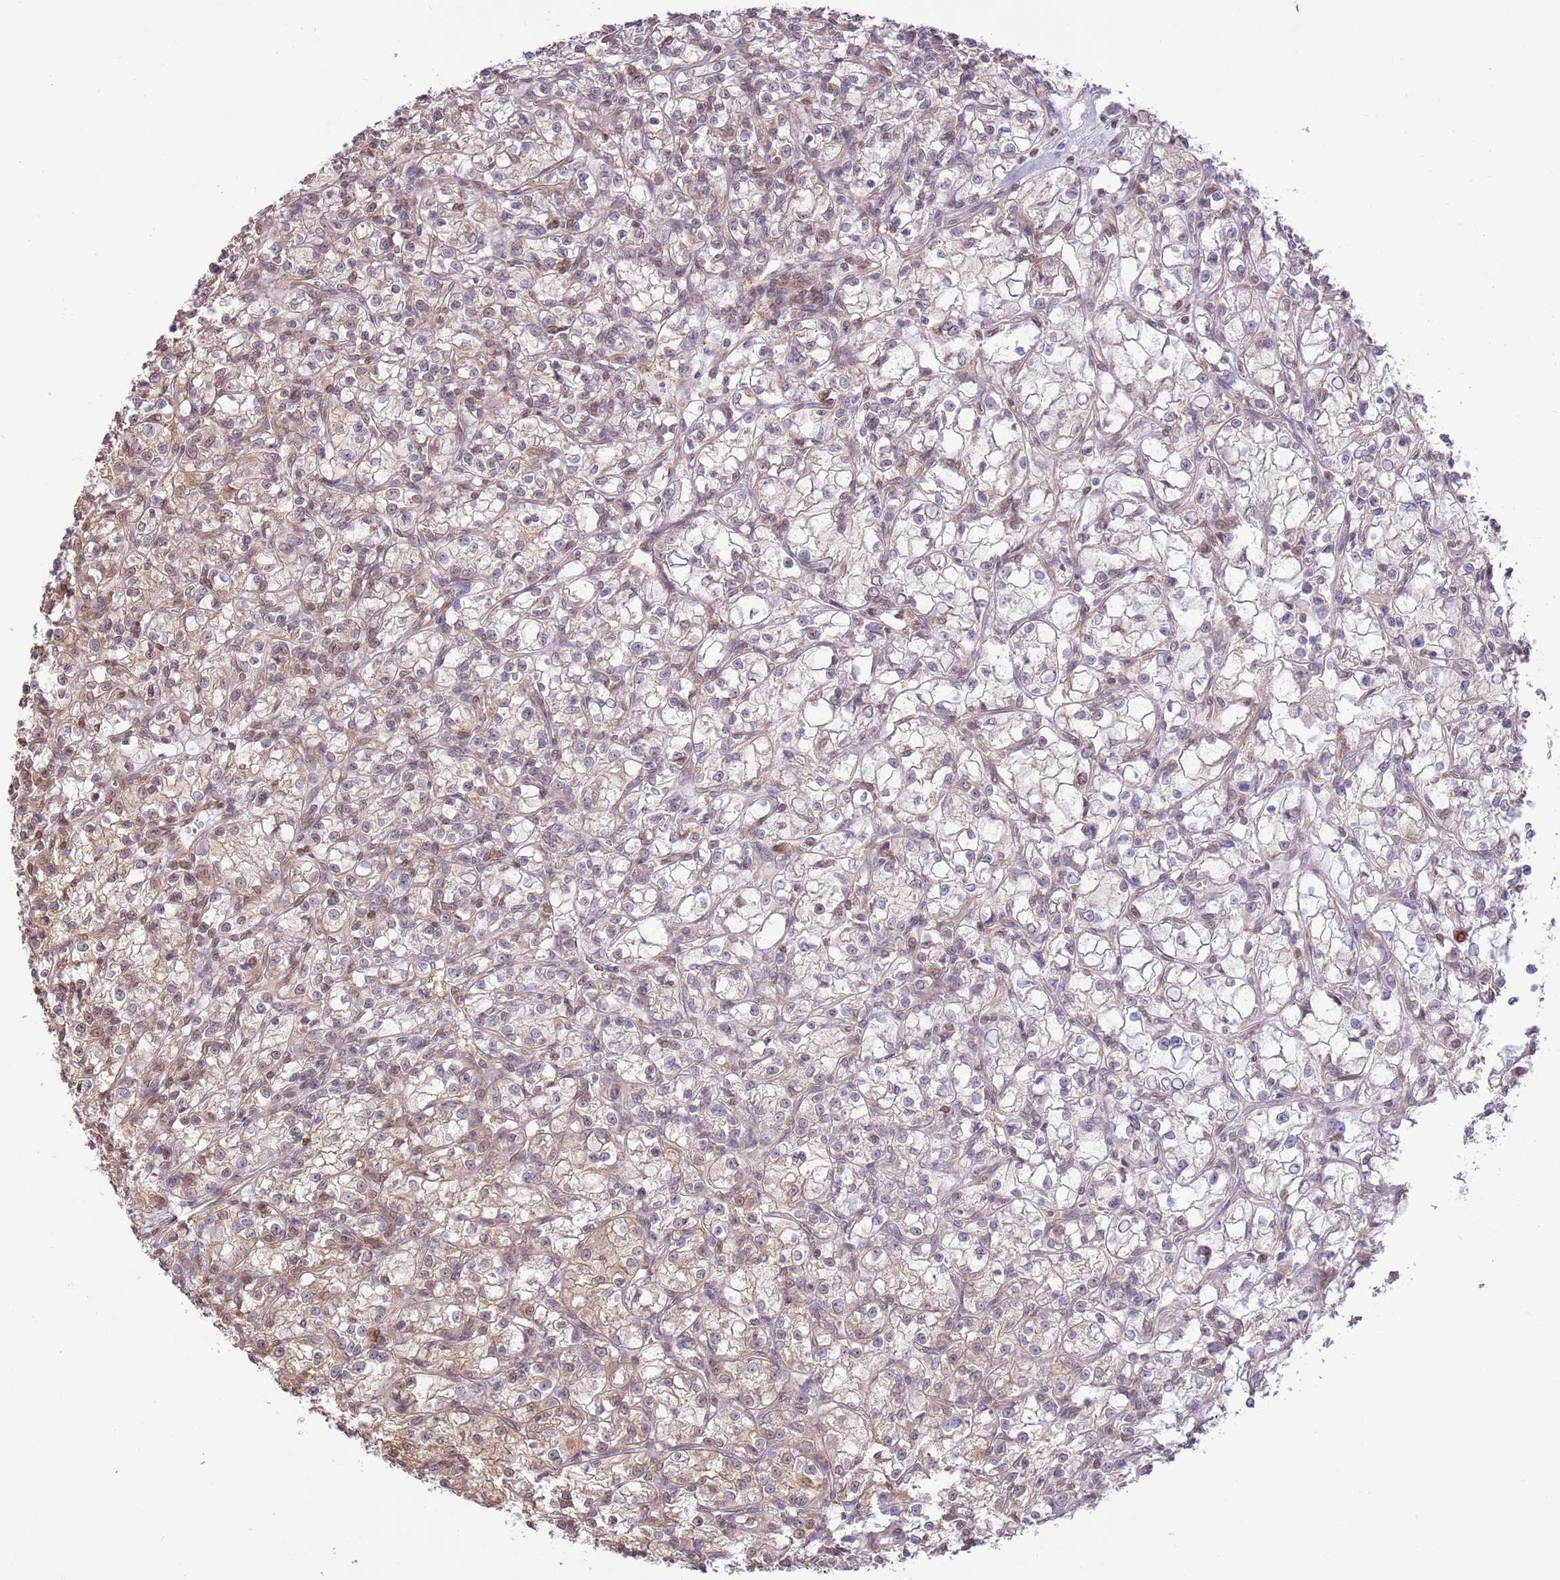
{"staining": {"intensity": "weak", "quantity": "<25%", "location": "cytoplasmic/membranous,nuclear"}, "tissue": "renal cancer", "cell_type": "Tumor cells", "image_type": "cancer", "snomed": [{"axis": "morphology", "description": "Adenocarcinoma, NOS"}, {"axis": "topography", "description": "Kidney"}], "caption": "Immunohistochemistry photomicrograph of human renal adenocarcinoma stained for a protein (brown), which reveals no staining in tumor cells.", "gene": "NSFL1C", "patient": {"sex": "female", "age": 59}}